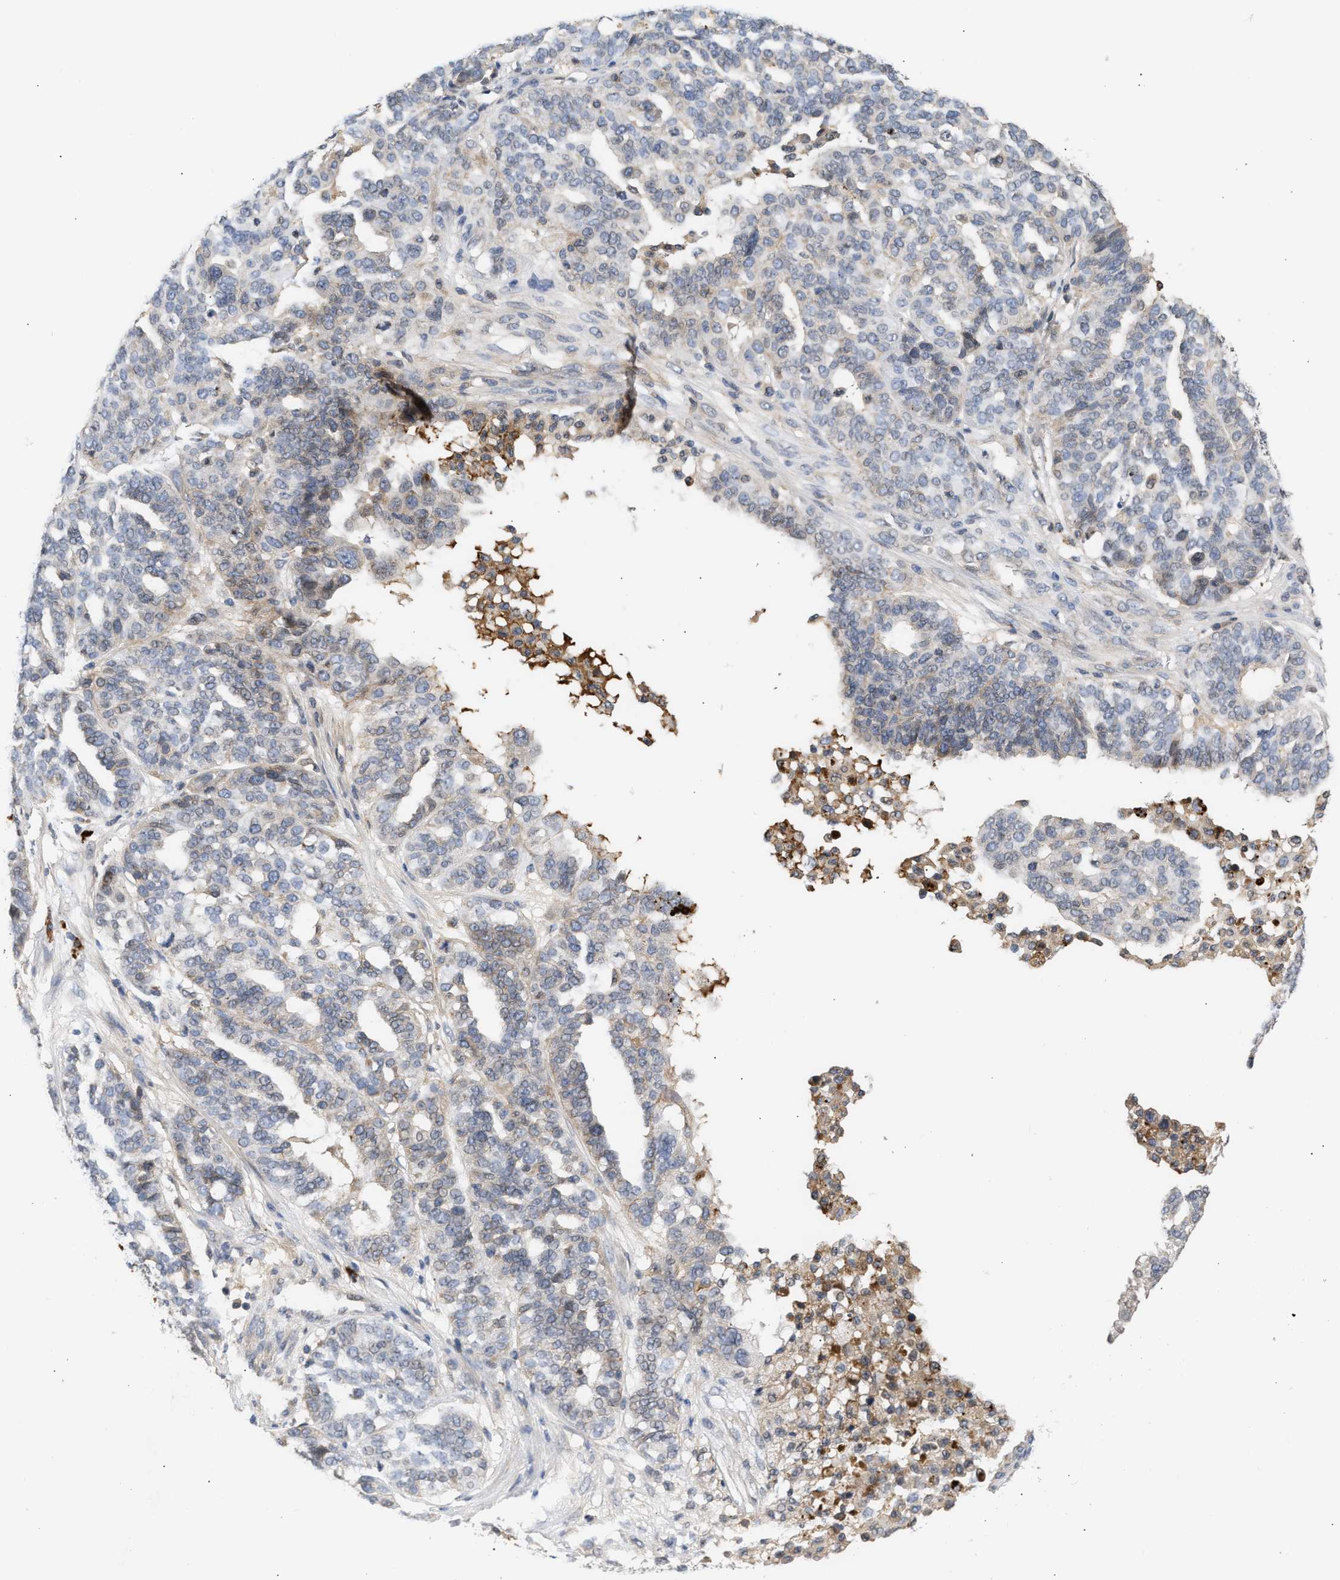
{"staining": {"intensity": "negative", "quantity": "none", "location": "none"}, "tissue": "ovarian cancer", "cell_type": "Tumor cells", "image_type": "cancer", "snomed": [{"axis": "morphology", "description": "Cystadenocarcinoma, serous, NOS"}, {"axis": "topography", "description": "Ovary"}], "caption": "Immunohistochemical staining of human serous cystadenocarcinoma (ovarian) shows no significant staining in tumor cells.", "gene": "NUP62", "patient": {"sex": "female", "age": 59}}